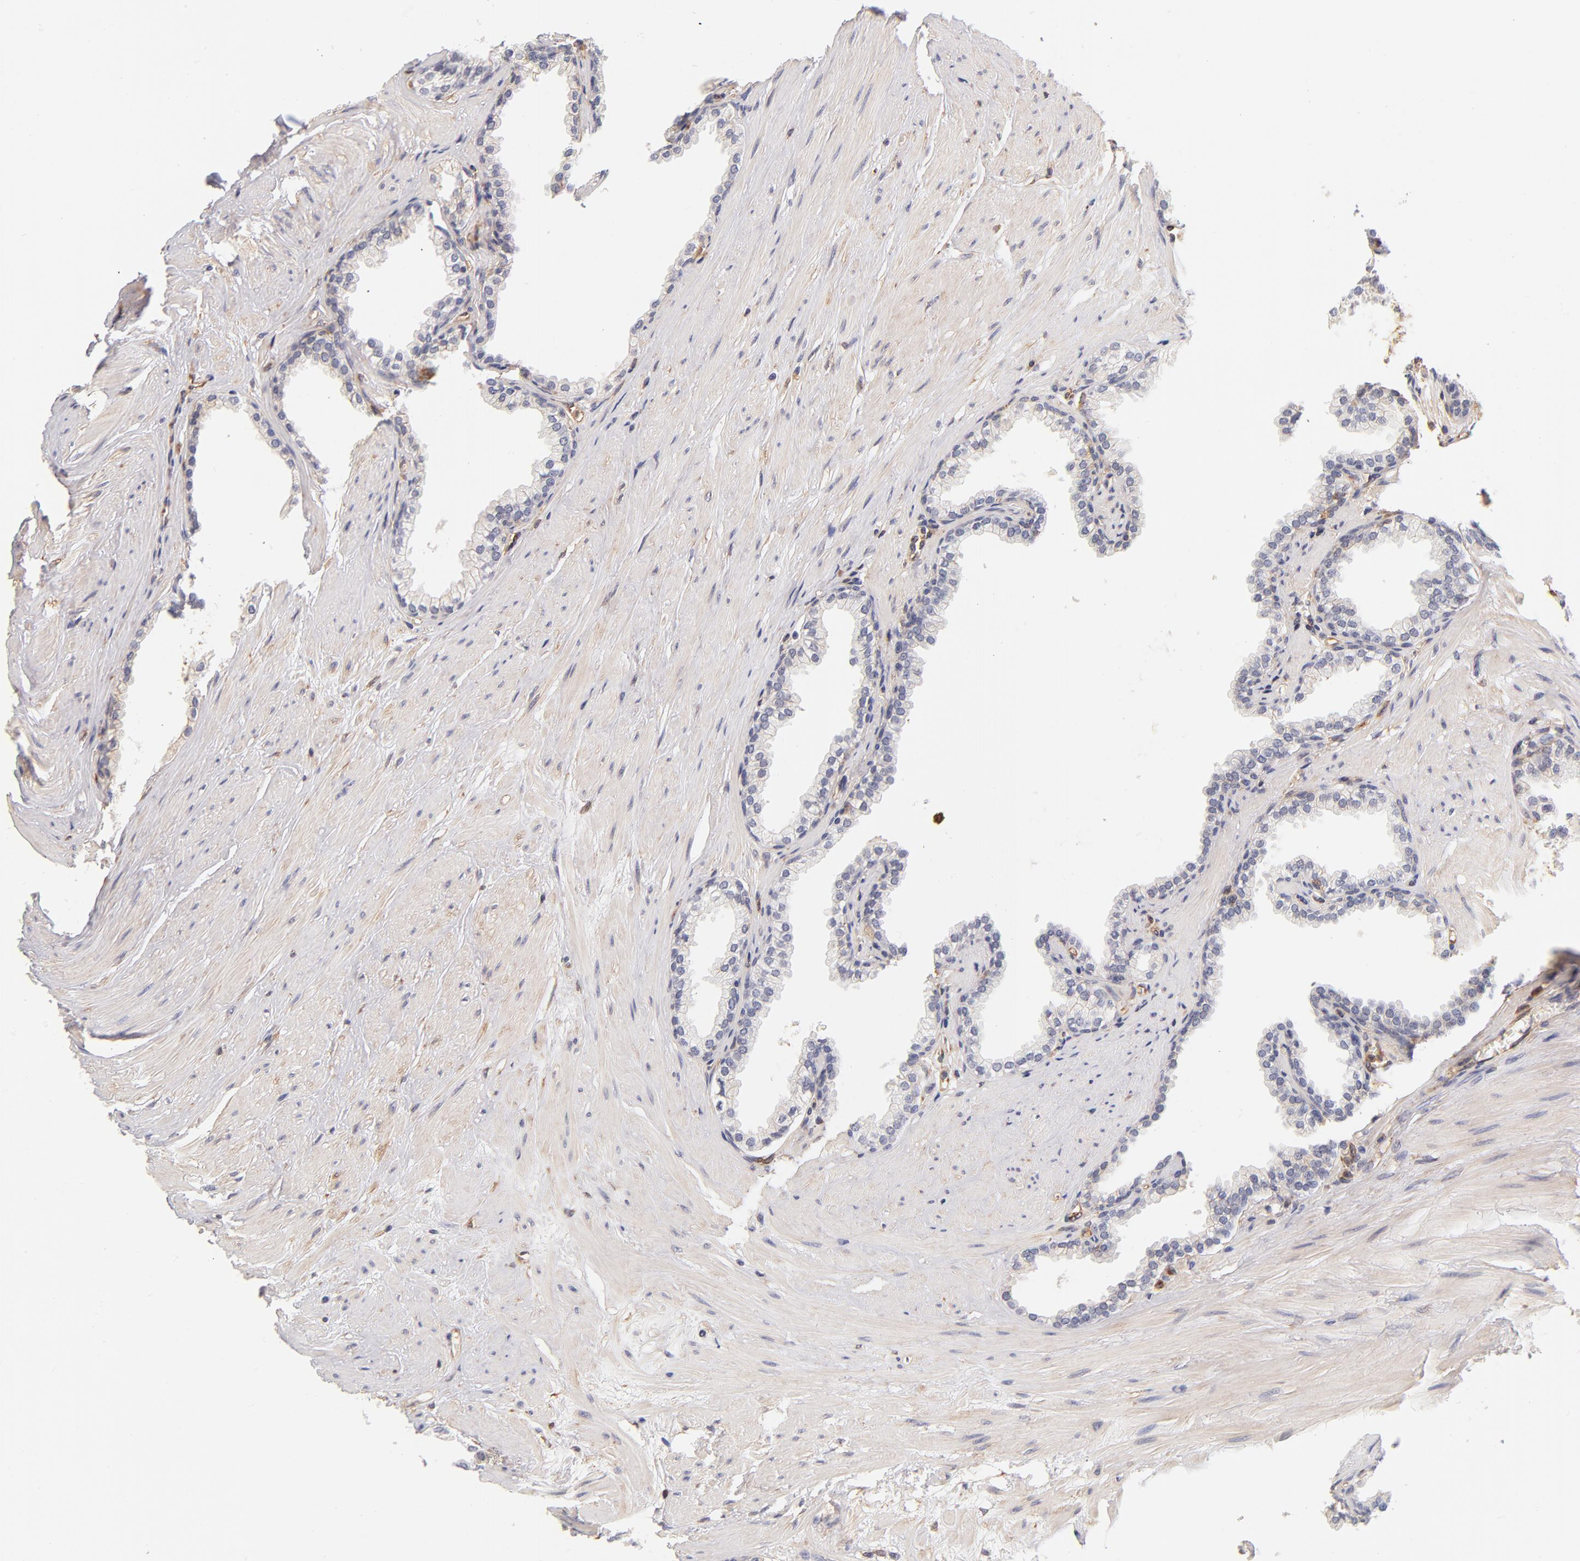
{"staining": {"intensity": "moderate", "quantity": "25%-75%", "location": "cytoplasmic/membranous"}, "tissue": "prostate", "cell_type": "Glandular cells", "image_type": "normal", "snomed": [{"axis": "morphology", "description": "Normal tissue, NOS"}, {"axis": "topography", "description": "Prostate"}], "caption": "Immunohistochemistry (DAB (3,3'-diaminobenzidine)) staining of normal prostate exhibits moderate cytoplasmic/membranous protein staining in approximately 25%-75% of glandular cells.", "gene": "FCMR", "patient": {"sex": "male", "age": 64}}